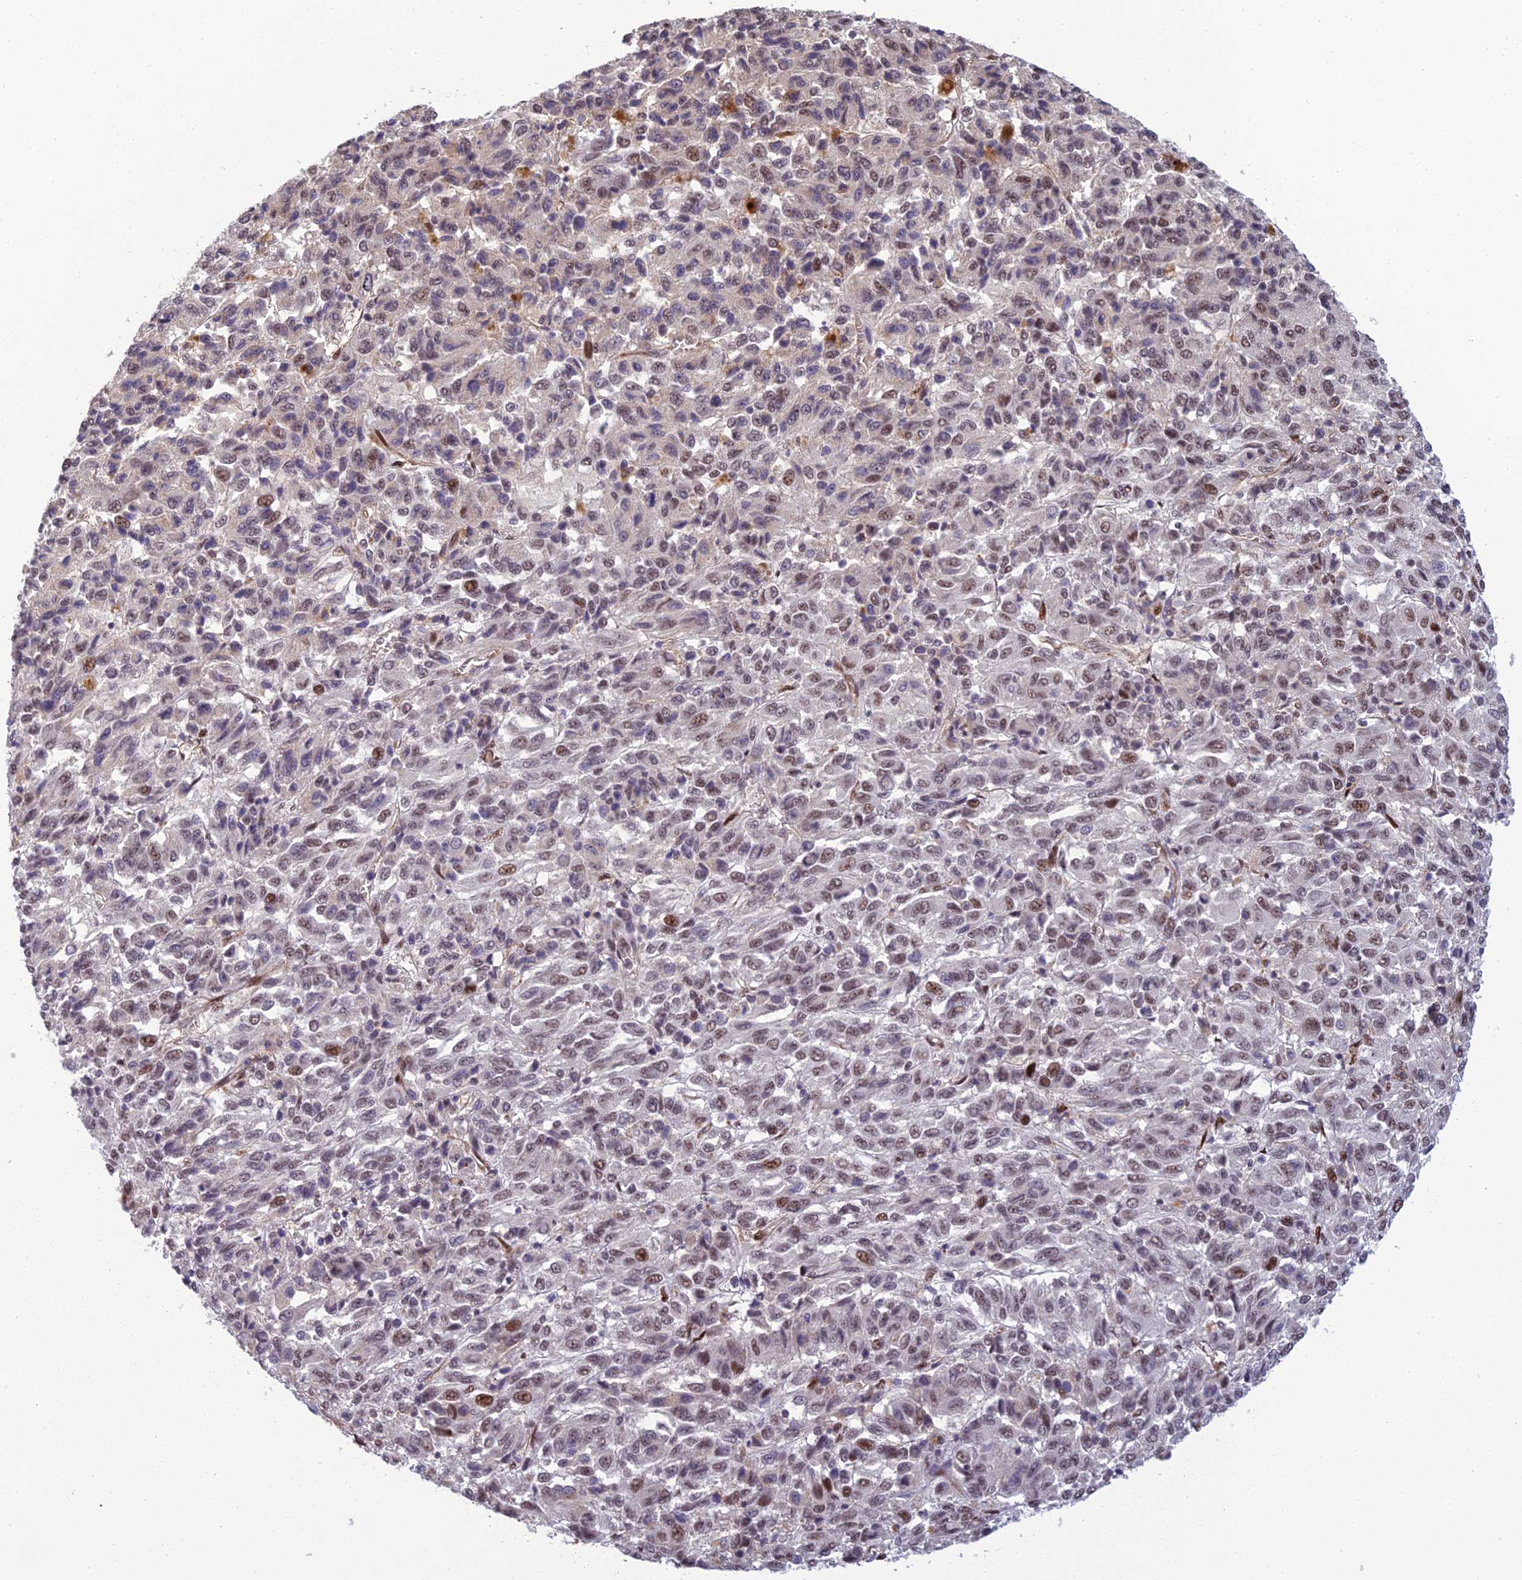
{"staining": {"intensity": "moderate", "quantity": "<25%", "location": "nuclear"}, "tissue": "melanoma", "cell_type": "Tumor cells", "image_type": "cancer", "snomed": [{"axis": "morphology", "description": "Malignant melanoma, Metastatic site"}, {"axis": "topography", "description": "Lung"}], "caption": "Immunohistochemical staining of malignant melanoma (metastatic site) shows moderate nuclear protein expression in about <25% of tumor cells.", "gene": "RANBP3", "patient": {"sex": "male", "age": 64}}